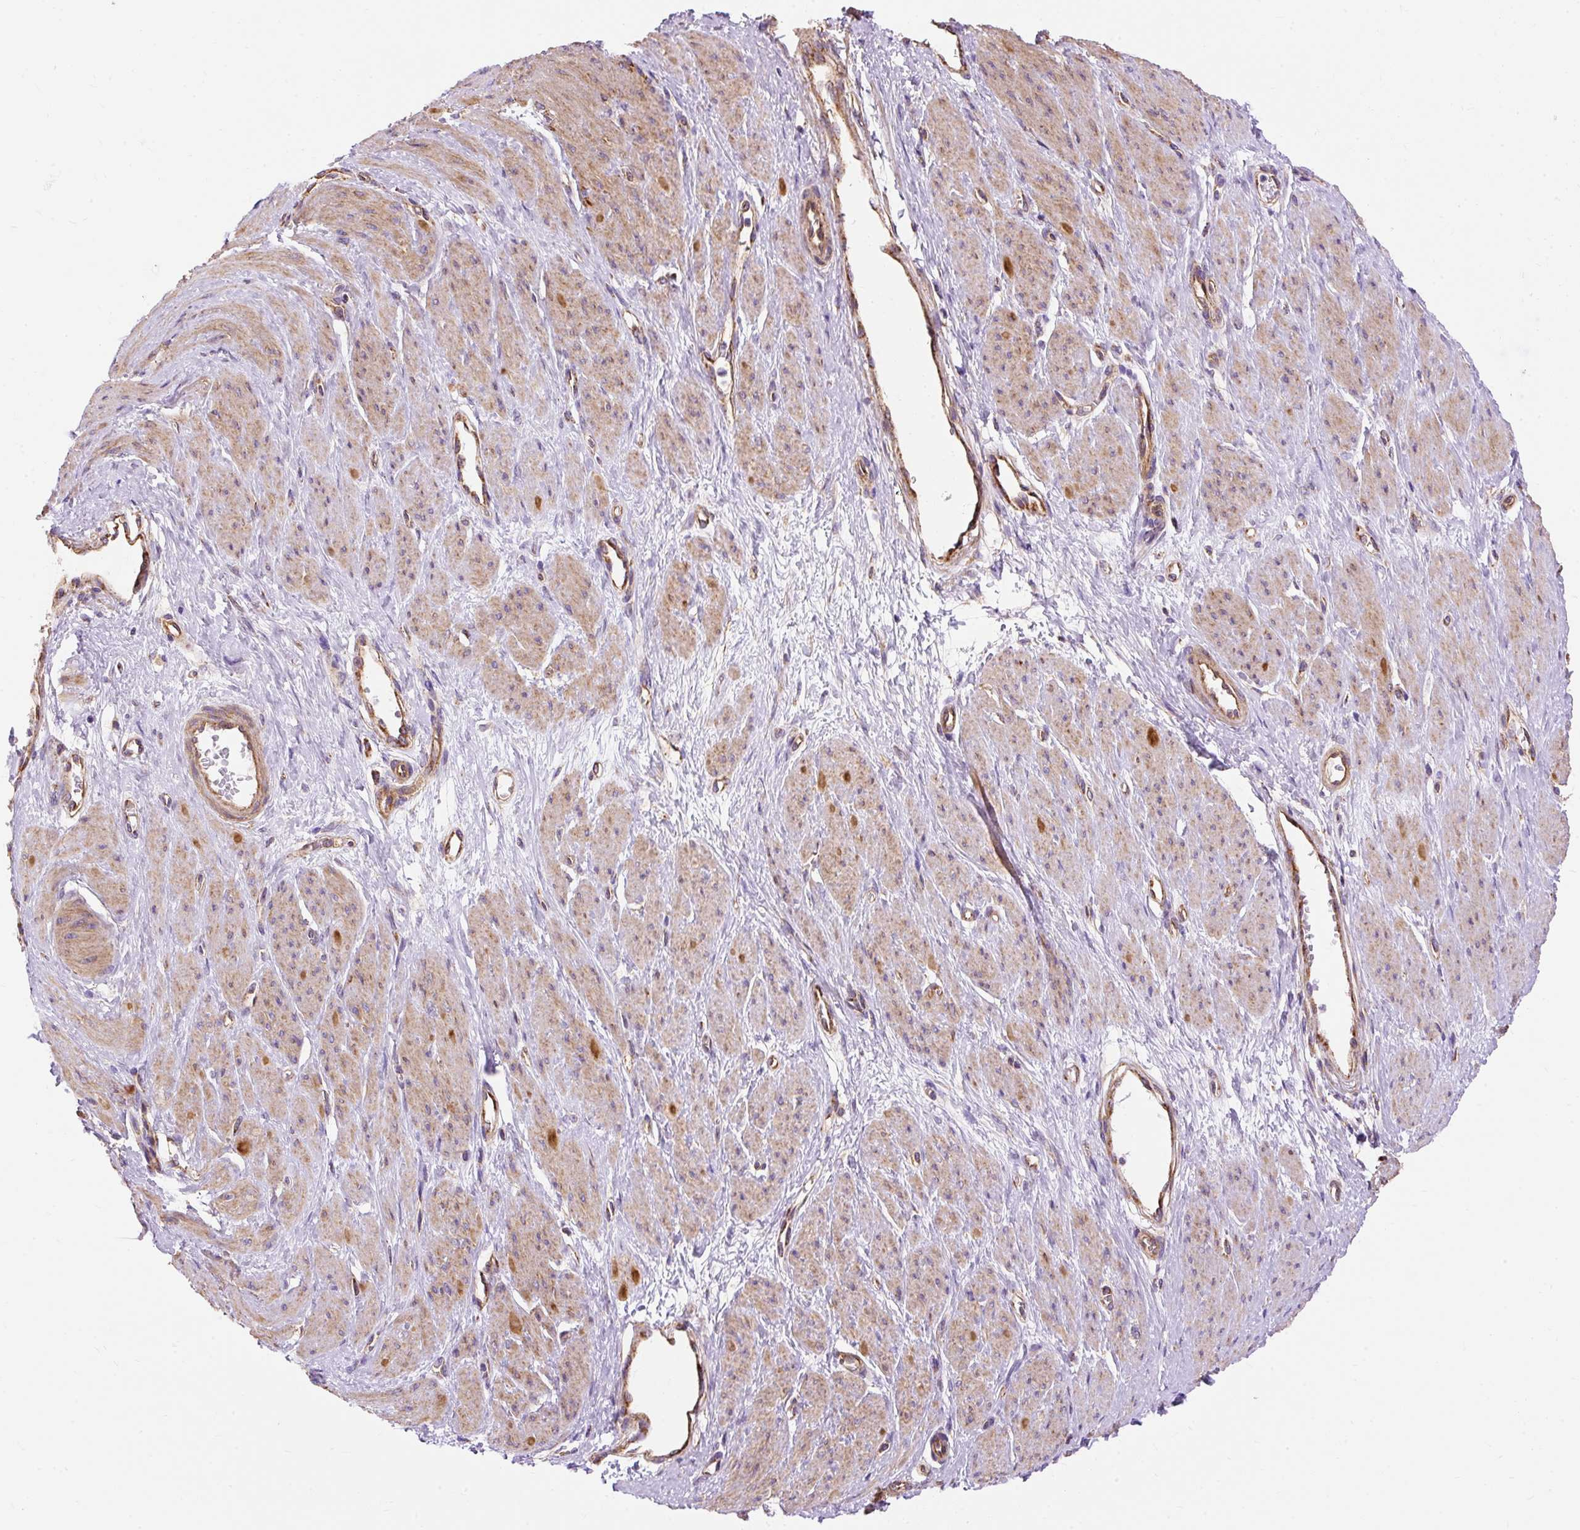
{"staining": {"intensity": "moderate", "quantity": "25%-75%", "location": "cytoplasmic/membranous"}, "tissue": "smooth muscle", "cell_type": "Smooth muscle cells", "image_type": "normal", "snomed": [{"axis": "morphology", "description": "Normal tissue, NOS"}, {"axis": "topography", "description": "Smooth muscle"}, {"axis": "topography", "description": "Uterus"}], "caption": "Brown immunohistochemical staining in unremarkable smooth muscle reveals moderate cytoplasmic/membranous staining in approximately 25%-75% of smooth muscle cells.", "gene": "CEP290", "patient": {"sex": "female", "age": 39}}